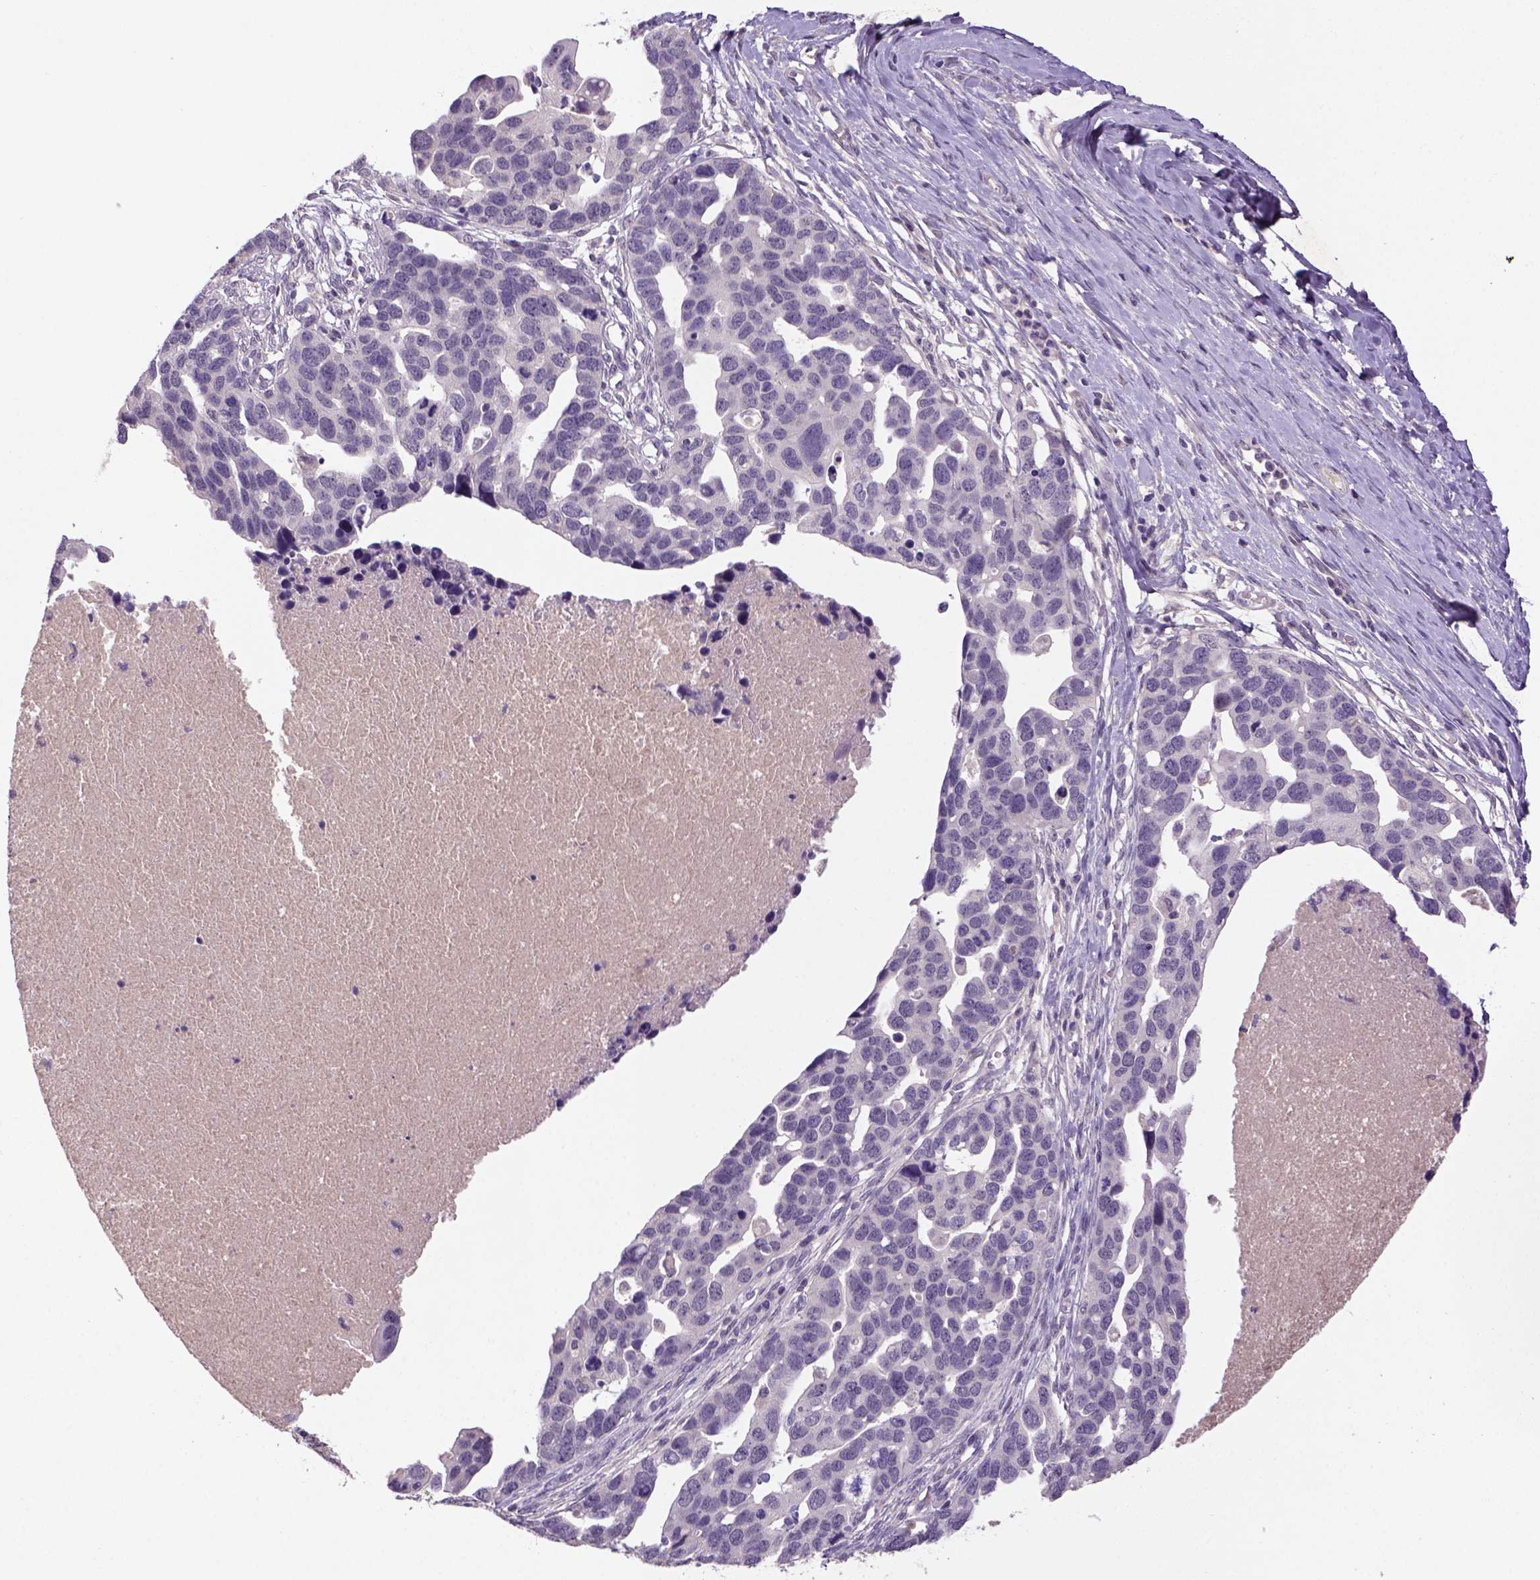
{"staining": {"intensity": "negative", "quantity": "none", "location": "none"}, "tissue": "ovarian cancer", "cell_type": "Tumor cells", "image_type": "cancer", "snomed": [{"axis": "morphology", "description": "Cystadenocarcinoma, serous, NOS"}, {"axis": "topography", "description": "Ovary"}], "caption": "Immunohistochemistry photomicrograph of neoplastic tissue: ovarian serous cystadenocarcinoma stained with DAB displays no significant protein expression in tumor cells.", "gene": "NLGN2", "patient": {"sex": "female", "age": 54}}